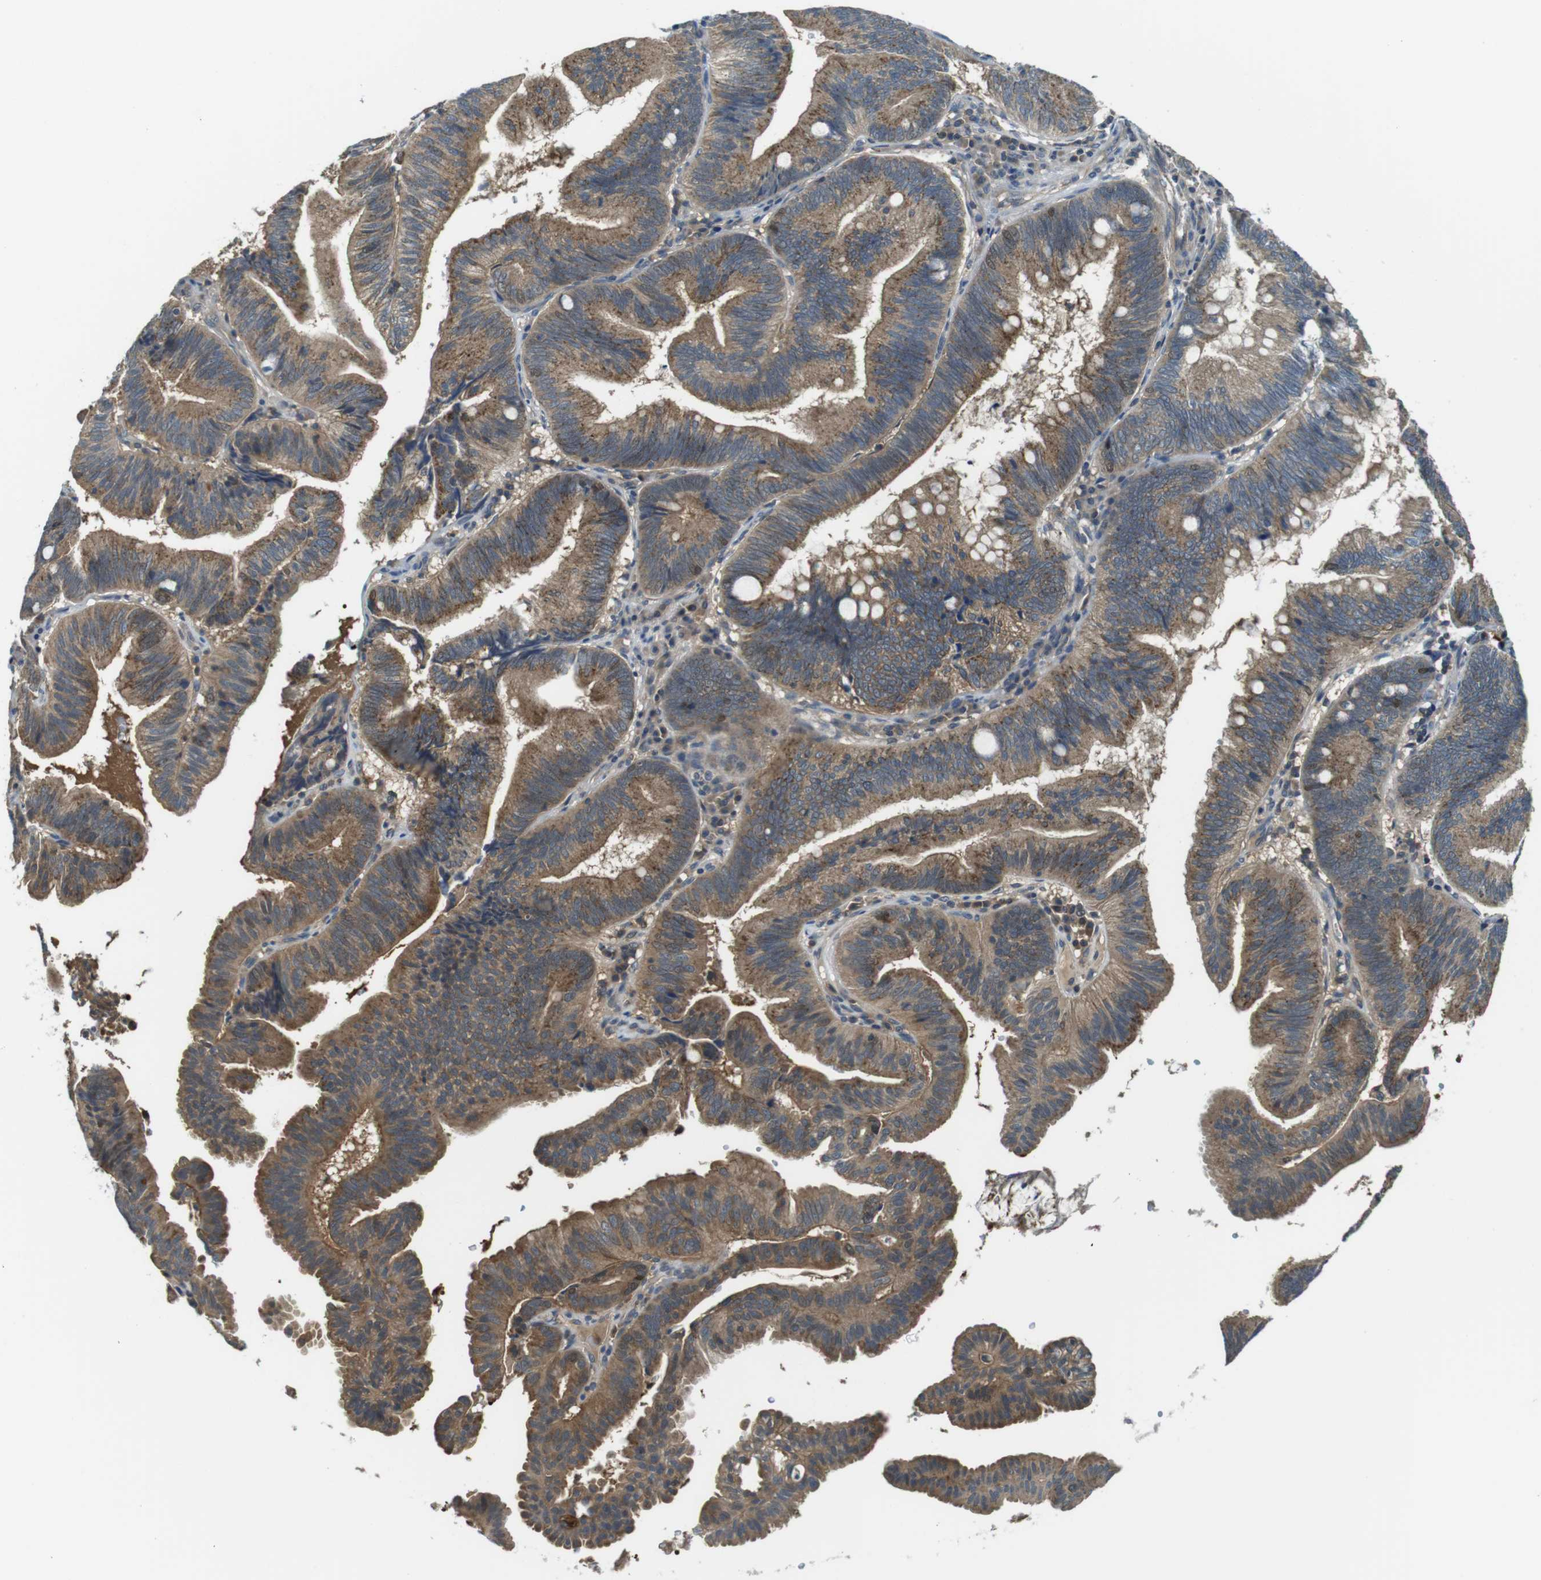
{"staining": {"intensity": "moderate", "quantity": ">75%", "location": "cytoplasmic/membranous"}, "tissue": "pancreatic cancer", "cell_type": "Tumor cells", "image_type": "cancer", "snomed": [{"axis": "morphology", "description": "Adenocarcinoma, NOS"}, {"axis": "topography", "description": "Pancreas"}], "caption": "Tumor cells display medium levels of moderate cytoplasmic/membranous expression in approximately >75% of cells in pancreatic adenocarcinoma. (DAB = brown stain, brightfield microscopy at high magnification).", "gene": "LRRC3B", "patient": {"sex": "male", "age": 82}}